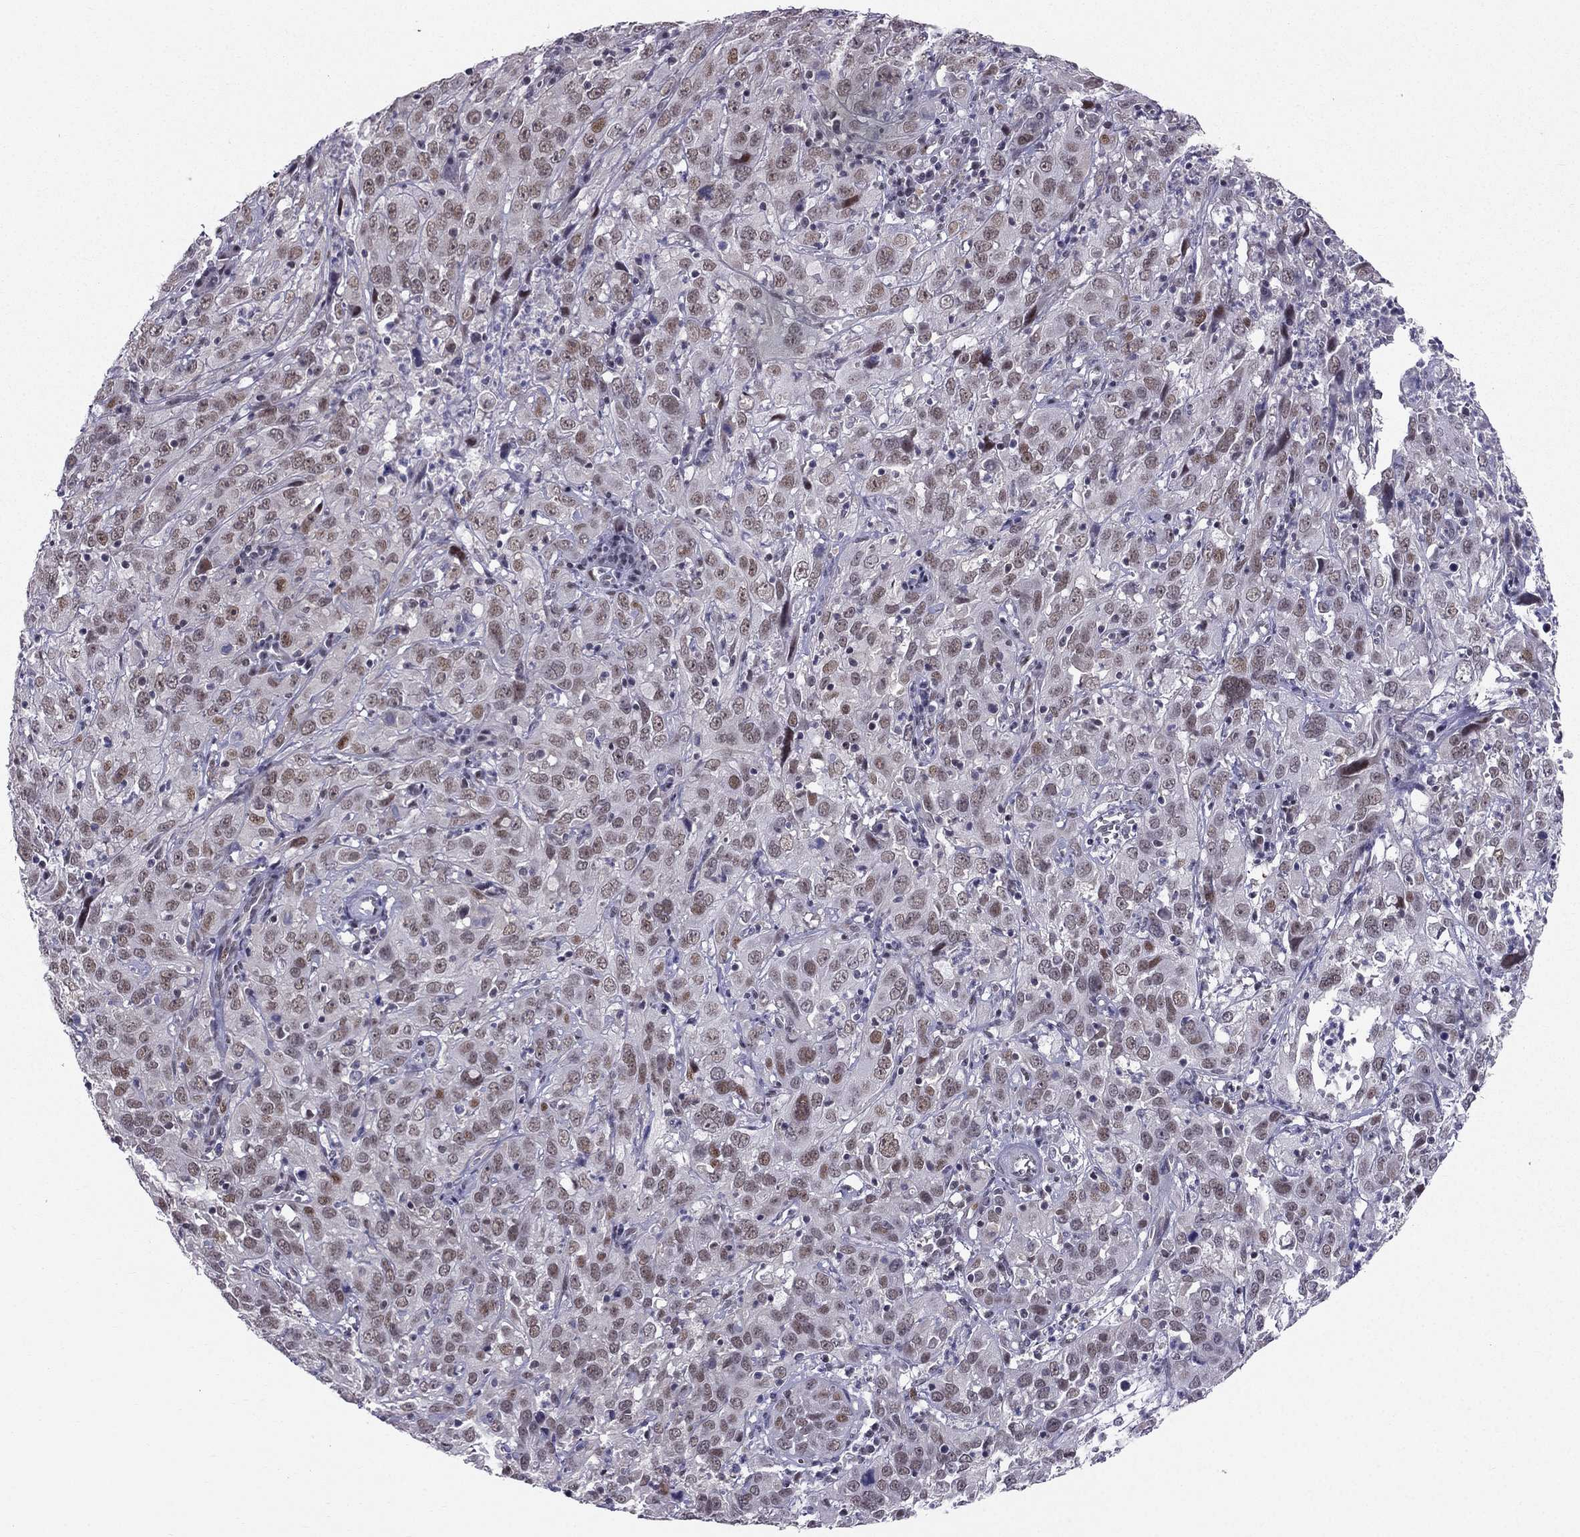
{"staining": {"intensity": "weak", "quantity": "<25%", "location": "nuclear"}, "tissue": "cervical cancer", "cell_type": "Tumor cells", "image_type": "cancer", "snomed": [{"axis": "morphology", "description": "Squamous cell carcinoma, NOS"}, {"axis": "topography", "description": "Cervix"}], "caption": "Tumor cells show no significant positivity in cervical cancer.", "gene": "RPRD2", "patient": {"sex": "female", "age": 32}}